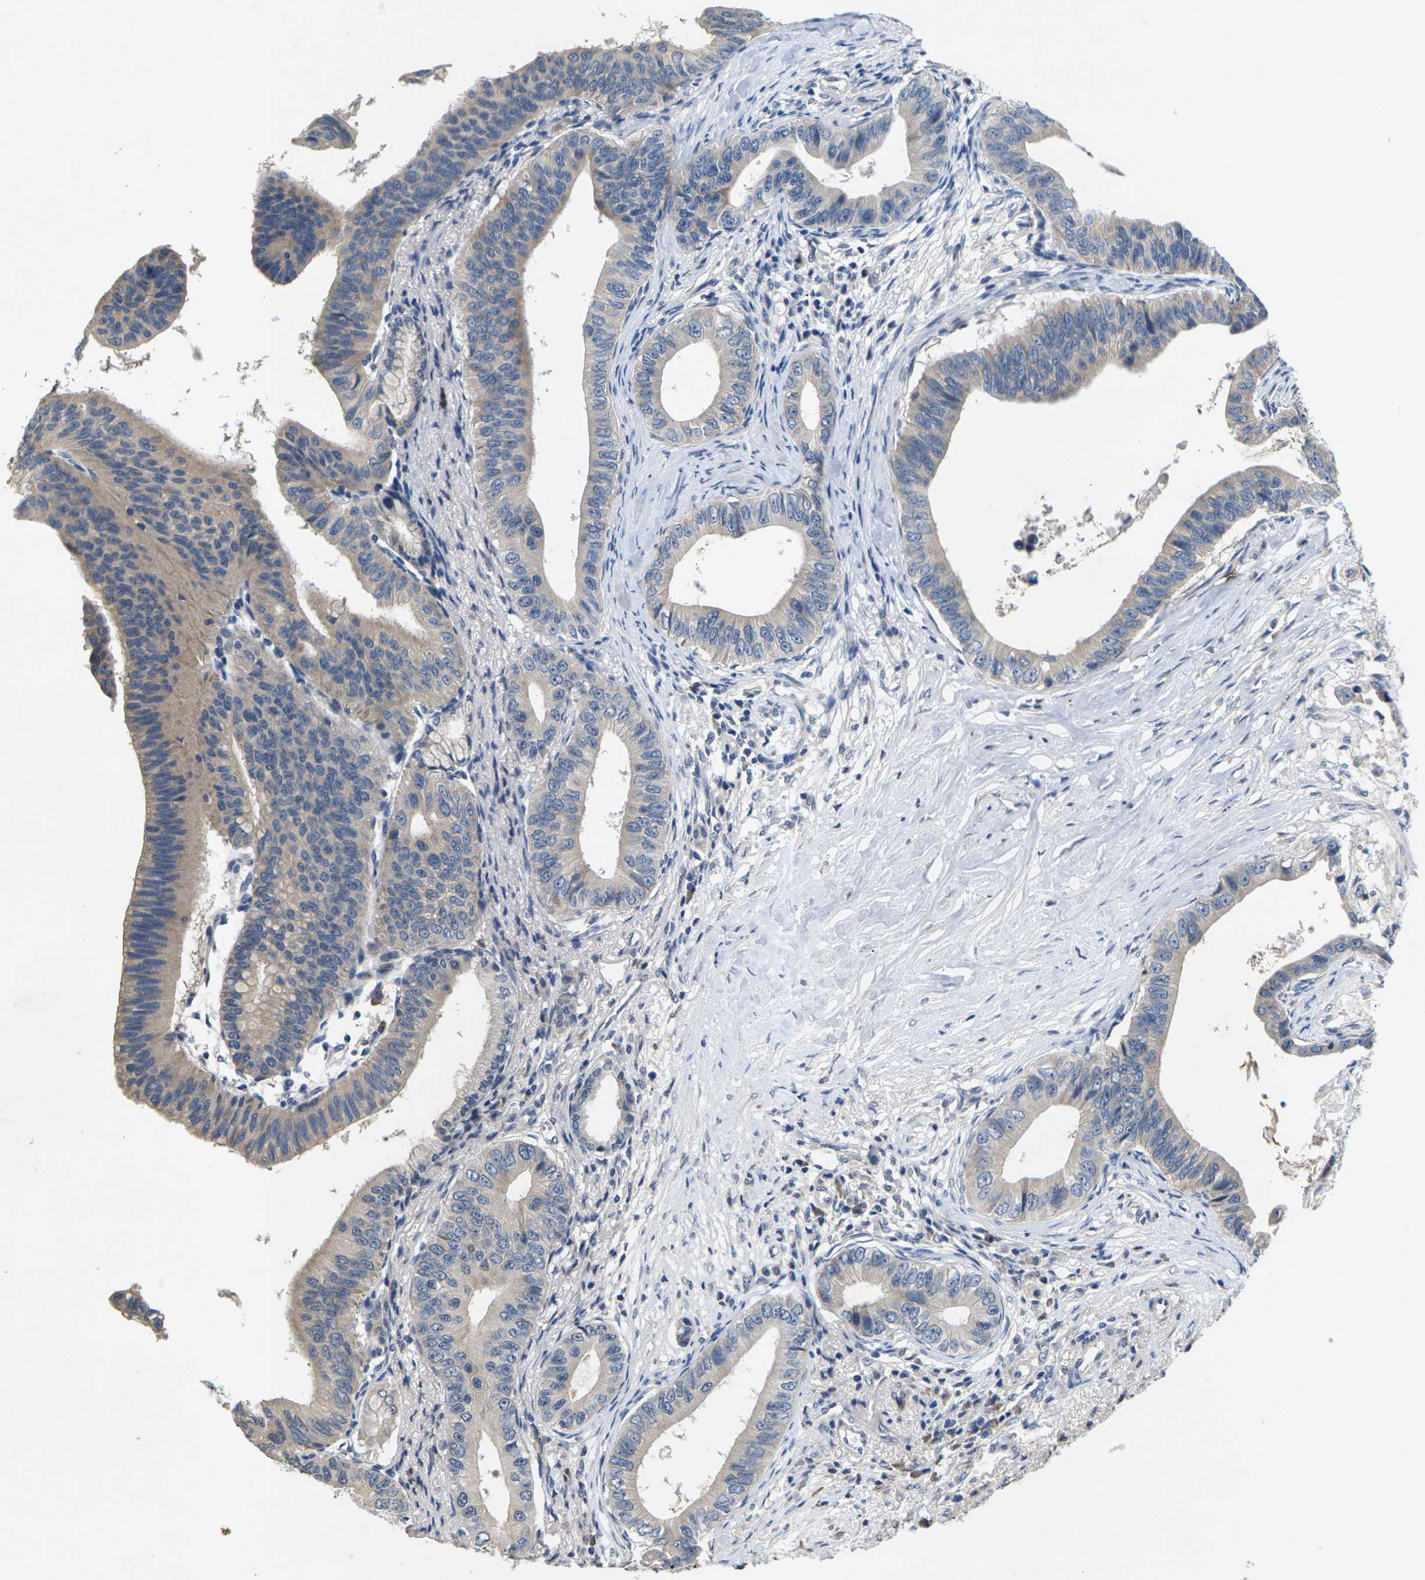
{"staining": {"intensity": "weak", "quantity": ">75%", "location": "cytoplasmic/membranous"}, "tissue": "pancreatic cancer", "cell_type": "Tumor cells", "image_type": "cancer", "snomed": [{"axis": "morphology", "description": "Adenocarcinoma, NOS"}, {"axis": "topography", "description": "Pancreas"}], "caption": "Protein expression analysis of human pancreatic cancer (adenocarcinoma) reveals weak cytoplasmic/membranous expression in about >75% of tumor cells.", "gene": "SLC2A2", "patient": {"sex": "male", "age": 77}}